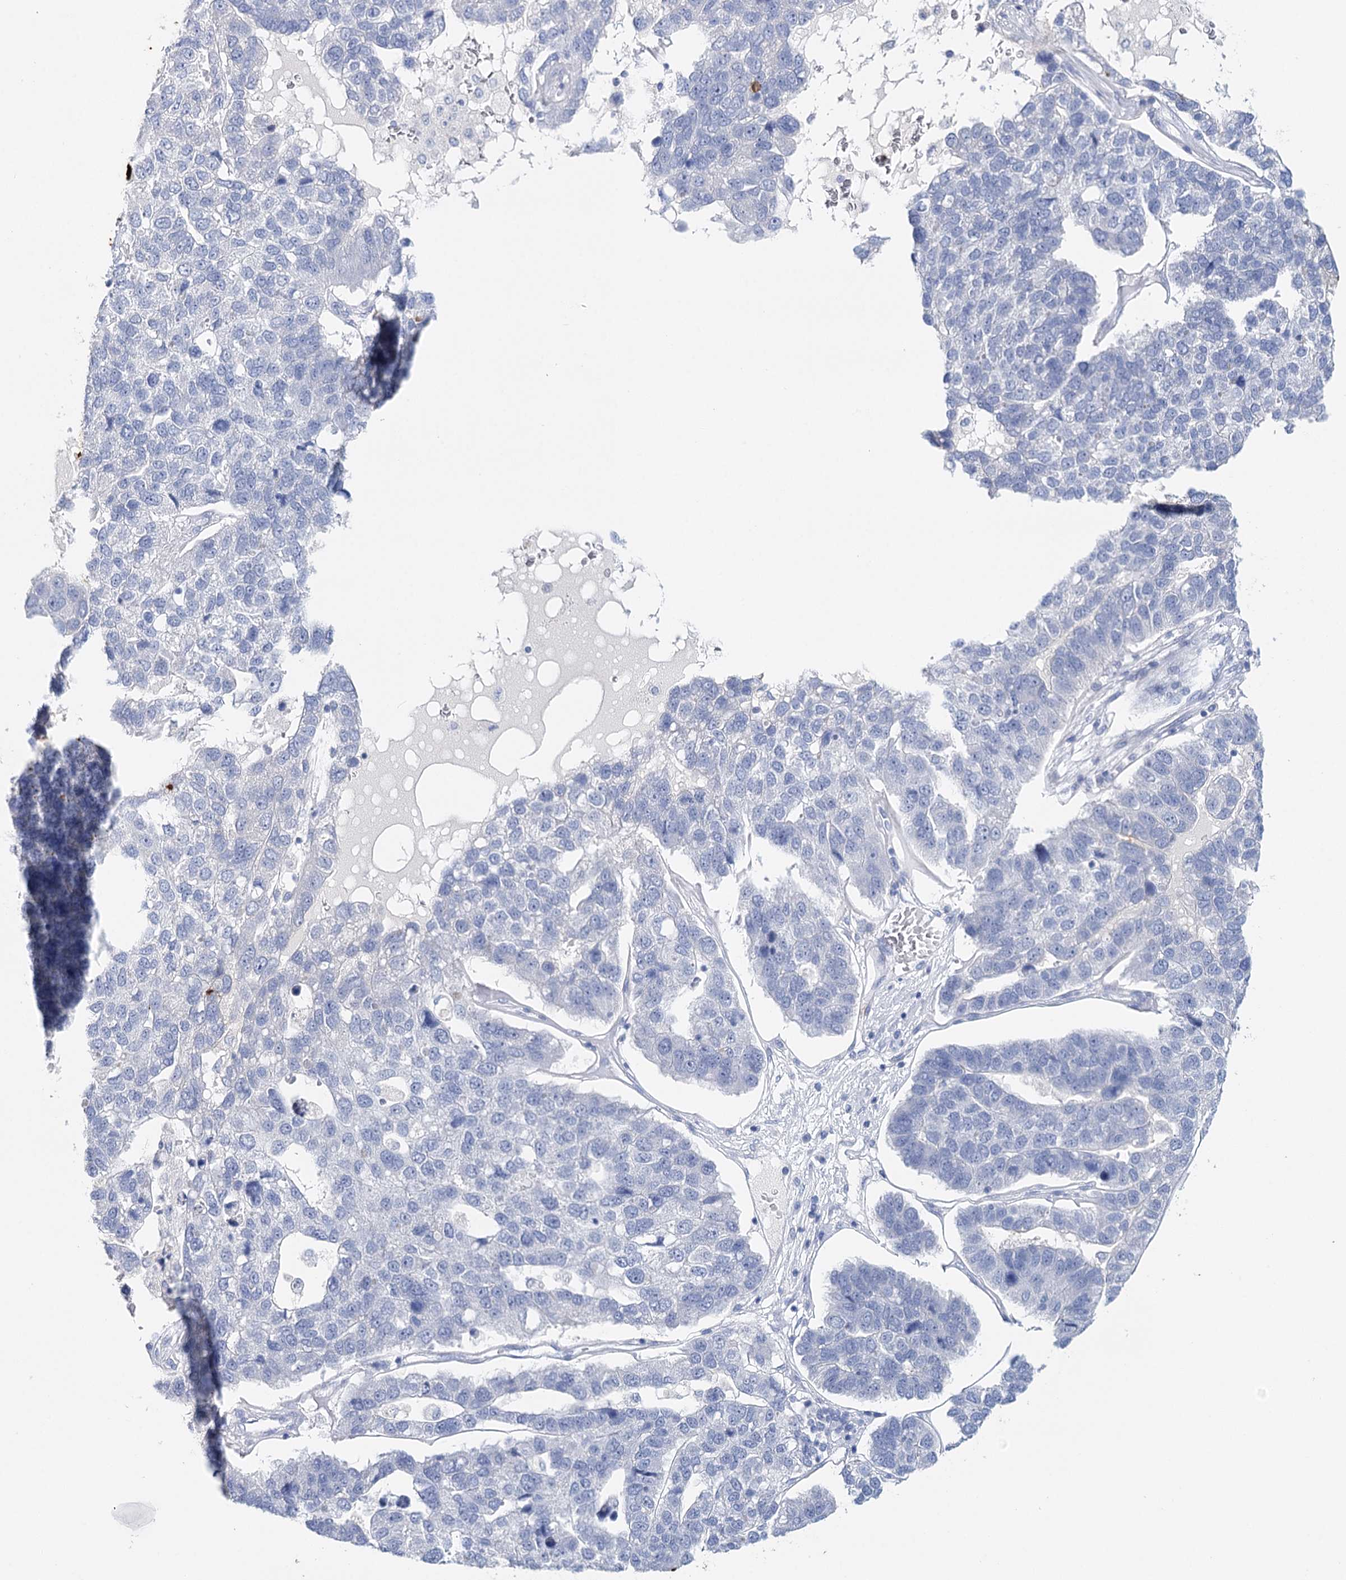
{"staining": {"intensity": "negative", "quantity": "none", "location": "none"}, "tissue": "pancreatic cancer", "cell_type": "Tumor cells", "image_type": "cancer", "snomed": [{"axis": "morphology", "description": "Adenocarcinoma, NOS"}, {"axis": "topography", "description": "Pancreas"}], "caption": "Immunohistochemistry image of pancreatic adenocarcinoma stained for a protein (brown), which demonstrates no expression in tumor cells.", "gene": "CEACAM8", "patient": {"sex": "female", "age": 61}}